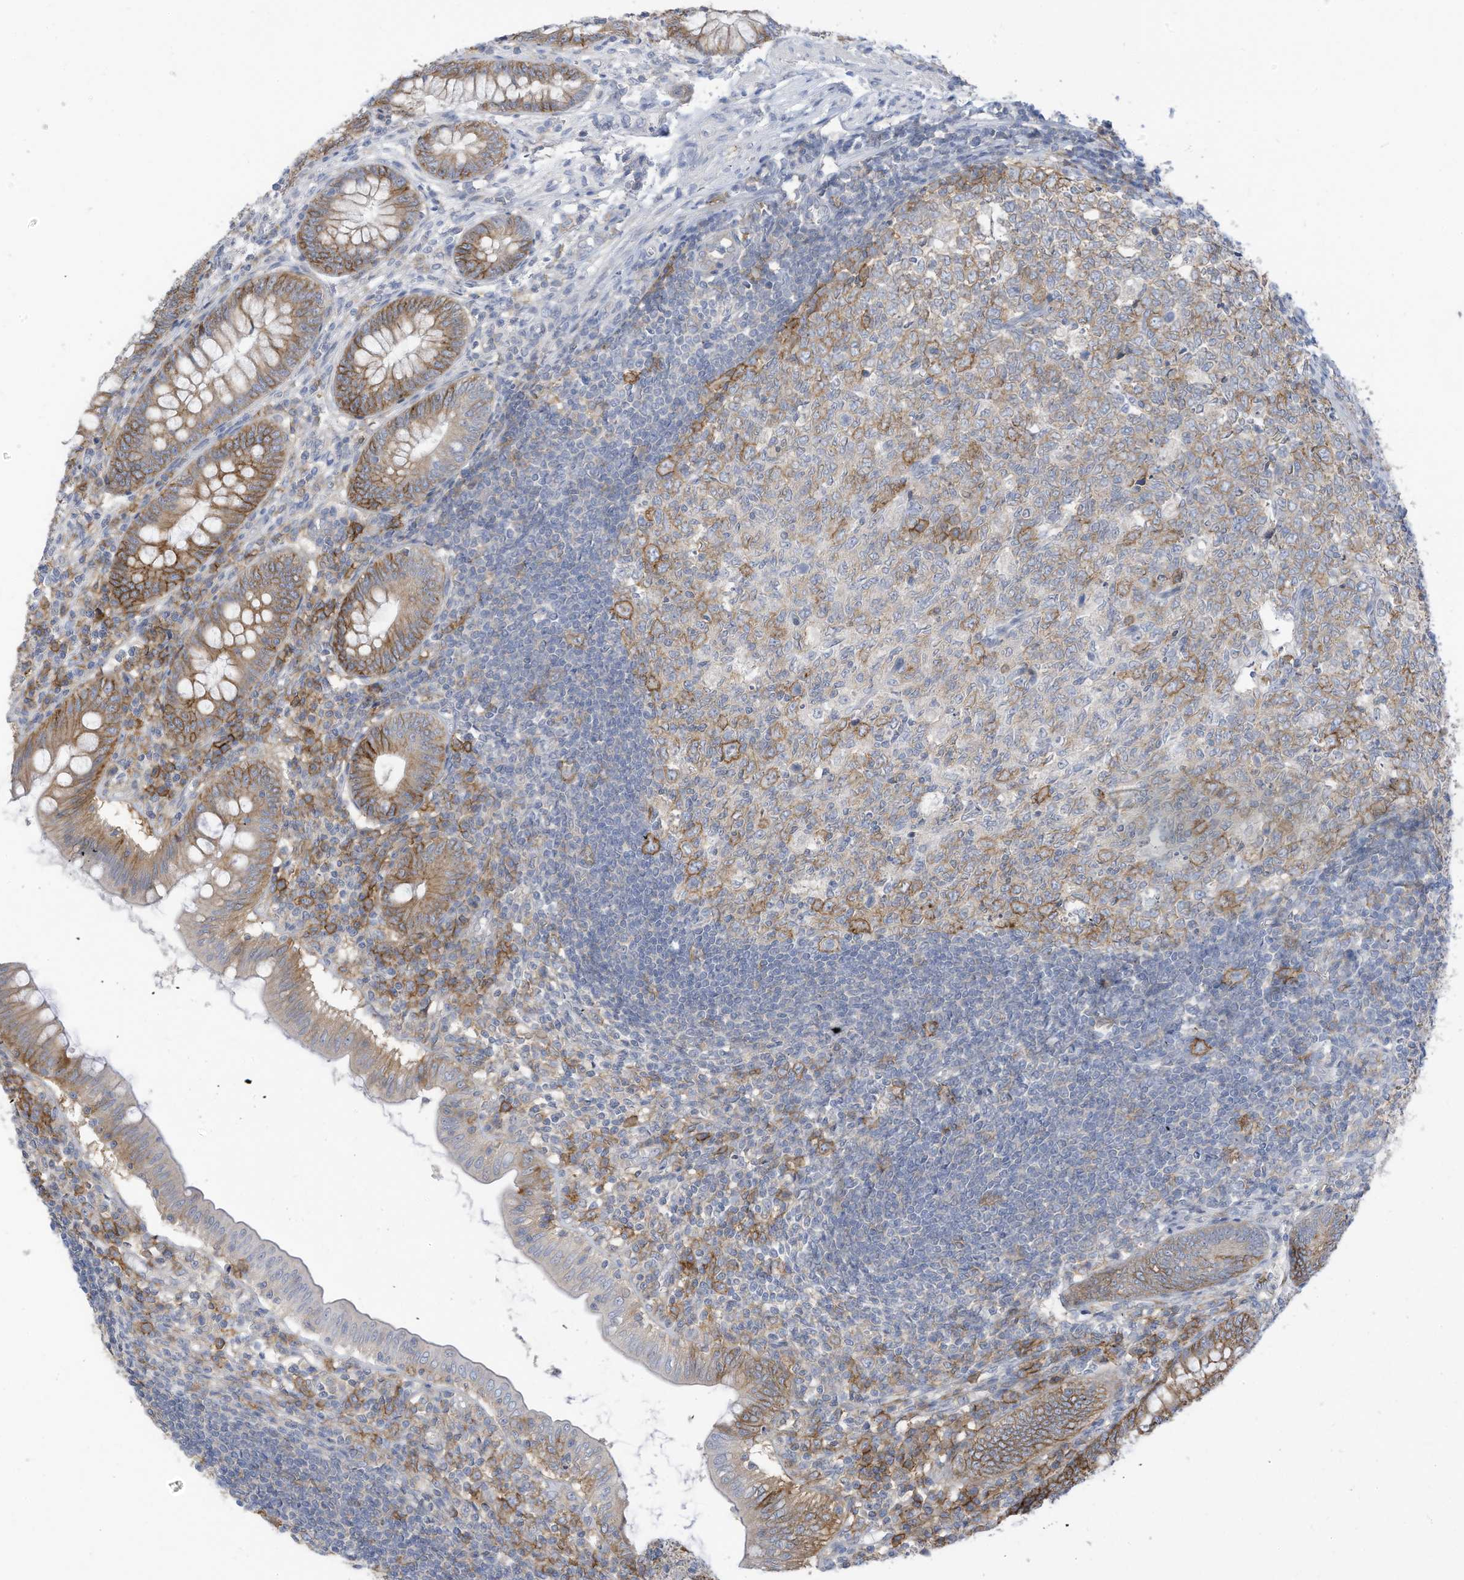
{"staining": {"intensity": "strong", "quantity": ">75%", "location": "cytoplasmic/membranous"}, "tissue": "appendix", "cell_type": "Glandular cells", "image_type": "normal", "snomed": [{"axis": "morphology", "description": "Normal tissue, NOS"}, {"axis": "topography", "description": "Appendix"}], "caption": "The photomicrograph shows staining of unremarkable appendix, revealing strong cytoplasmic/membranous protein expression (brown color) within glandular cells. Nuclei are stained in blue.", "gene": "SLC1A5", "patient": {"sex": "male", "age": 14}}